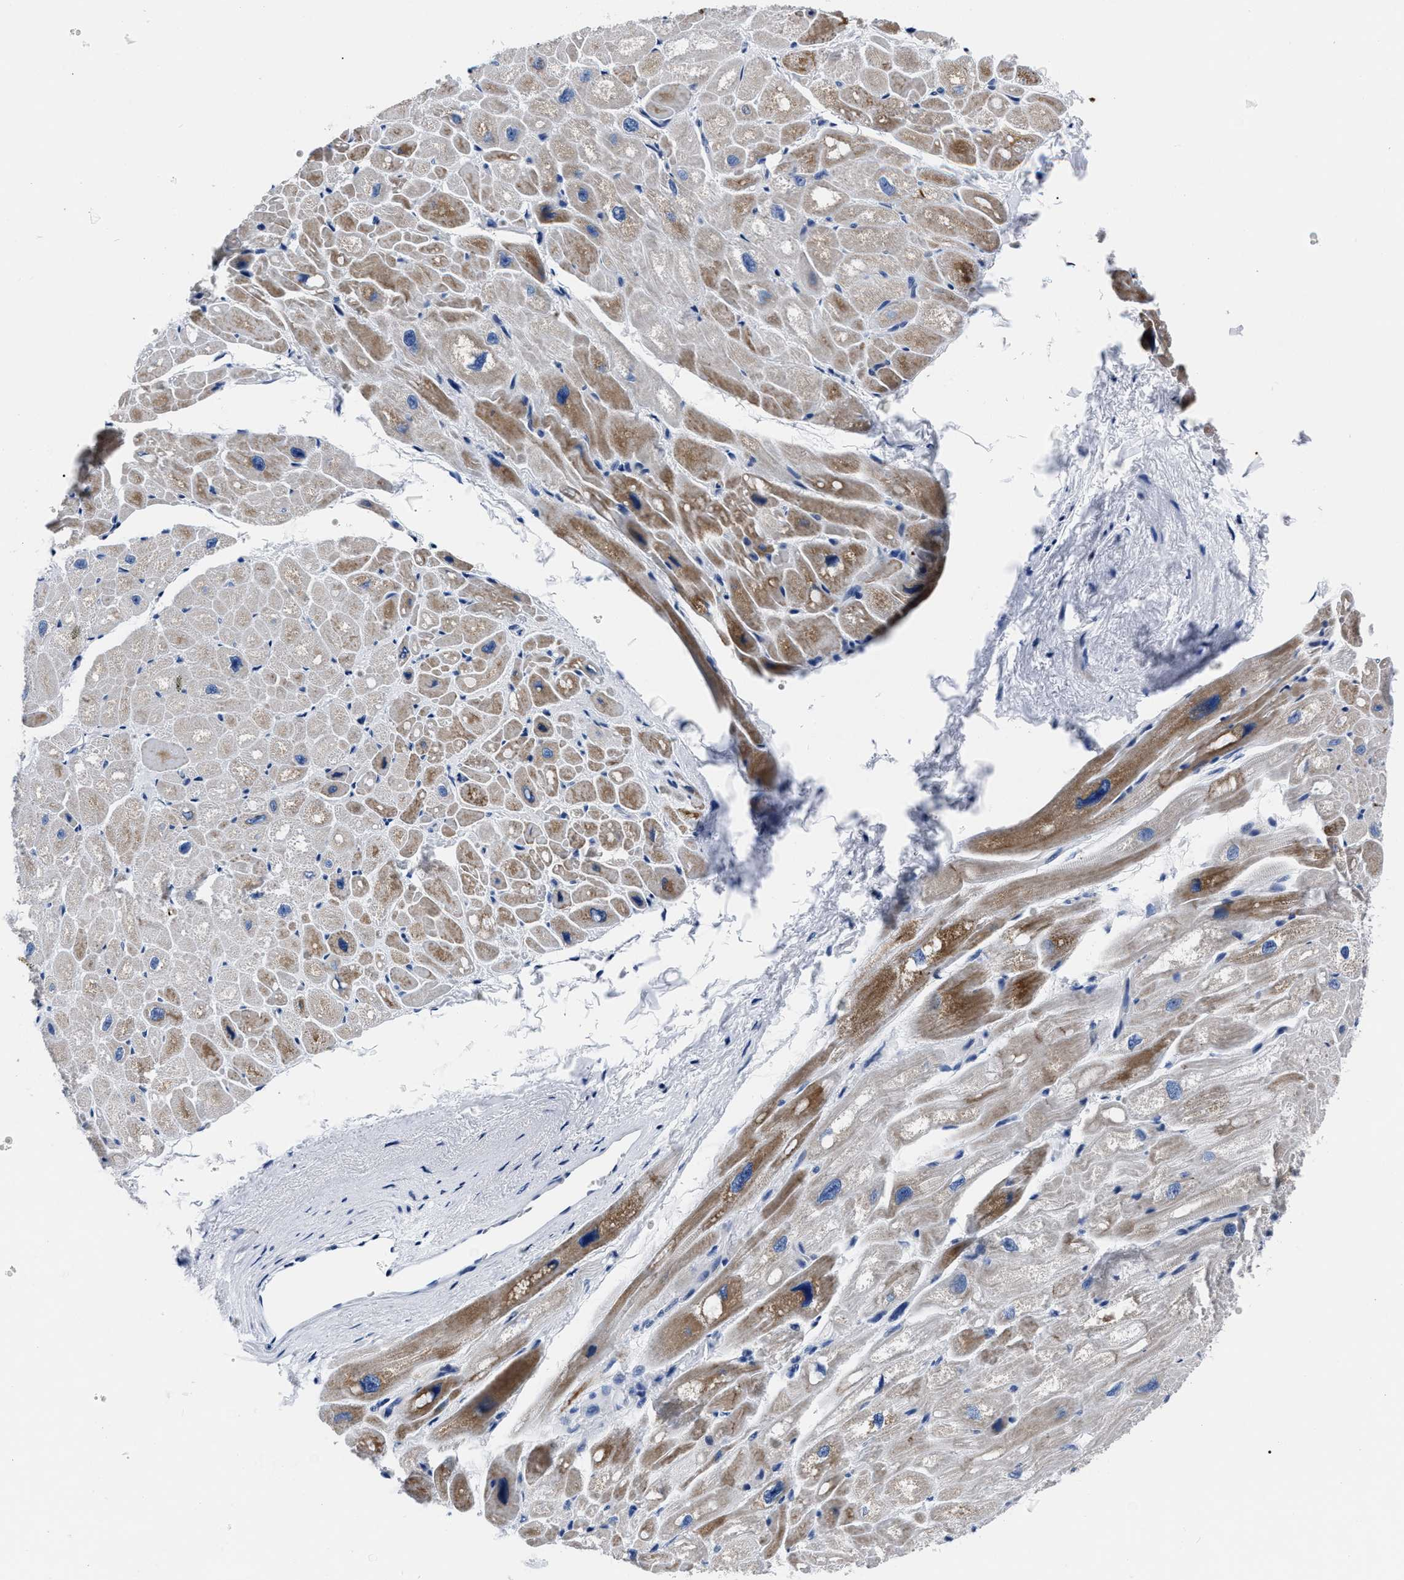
{"staining": {"intensity": "moderate", "quantity": "<25%", "location": "cytoplasmic/membranous"}, "tissue": "heart muscle", "cell_type": "Cardiomyocytes", "image_type": "normal", "snomed": [{"axis": "morphology", "description": "Normal tissue, NOS"}, {"axis": "topography", "description": "Heart"}], "caption": "Human heart muscle stained for a protein (brown) exhibits moderate cytoplasmic/membranous positive staining in about <25% of cardiomyocytes.", "gene": "MOV10L1", "patient": {"sex": "male", "age": 49}}